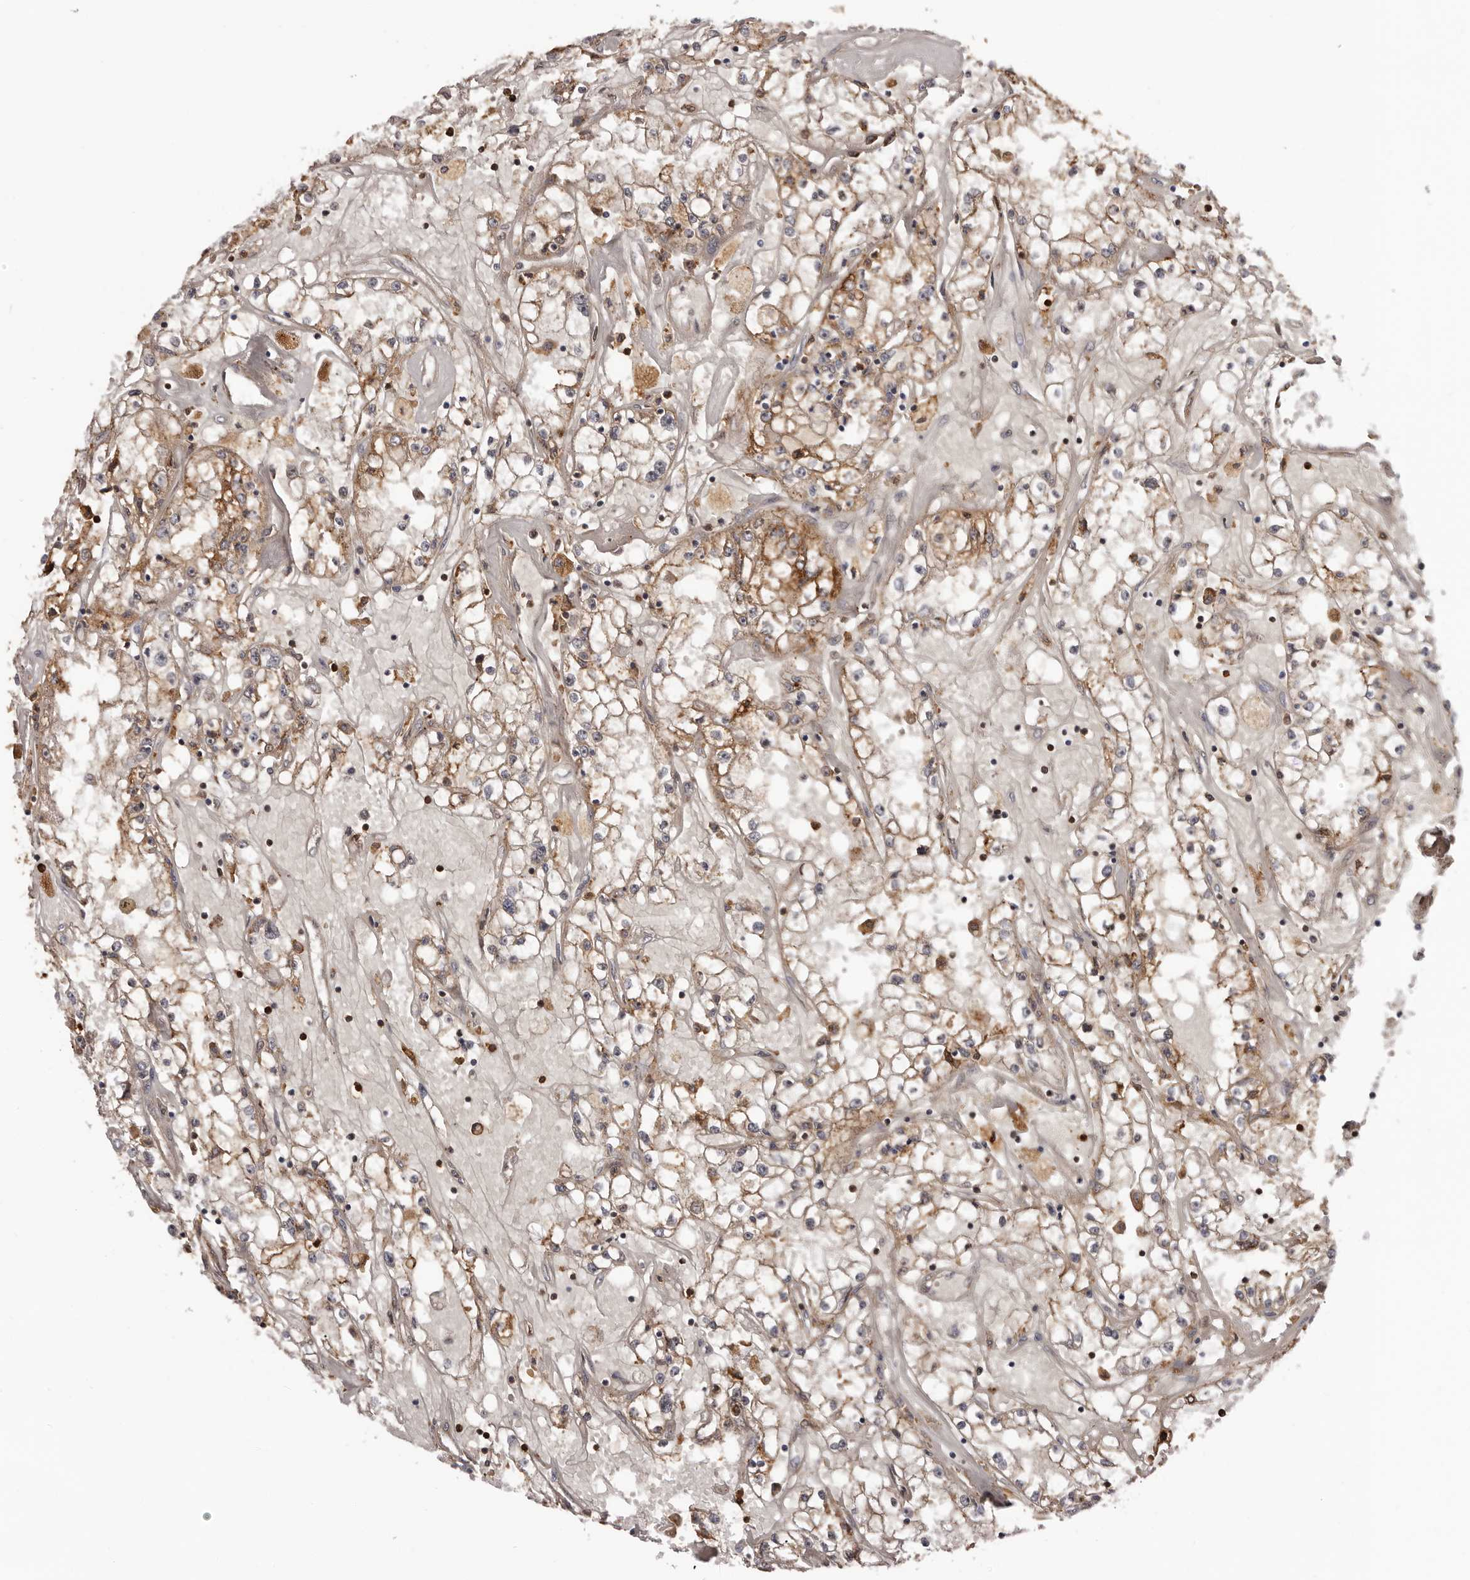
{"staining": {"intensity": "moderate", "quantity": ">75%", "location": "cytoplasmic/membranous"}, "tissue": "renal cancer", "cell_type": "Tumor cells", "image_type": "cancer", "snomed": [{"axis": "morphology", "description": "Adenocarcinoma, NOS"}, {"axis": "topography", "description": "Kidney"}], "caption": "Approximately >75% of tumor cells in renal adenocarcinoma display moderate cytoplasmic/membranous protein expression as visualized by brown immunohistochemical staining.", "gene": "PRR12", "patient": {"sex": "male", "age": 56}}